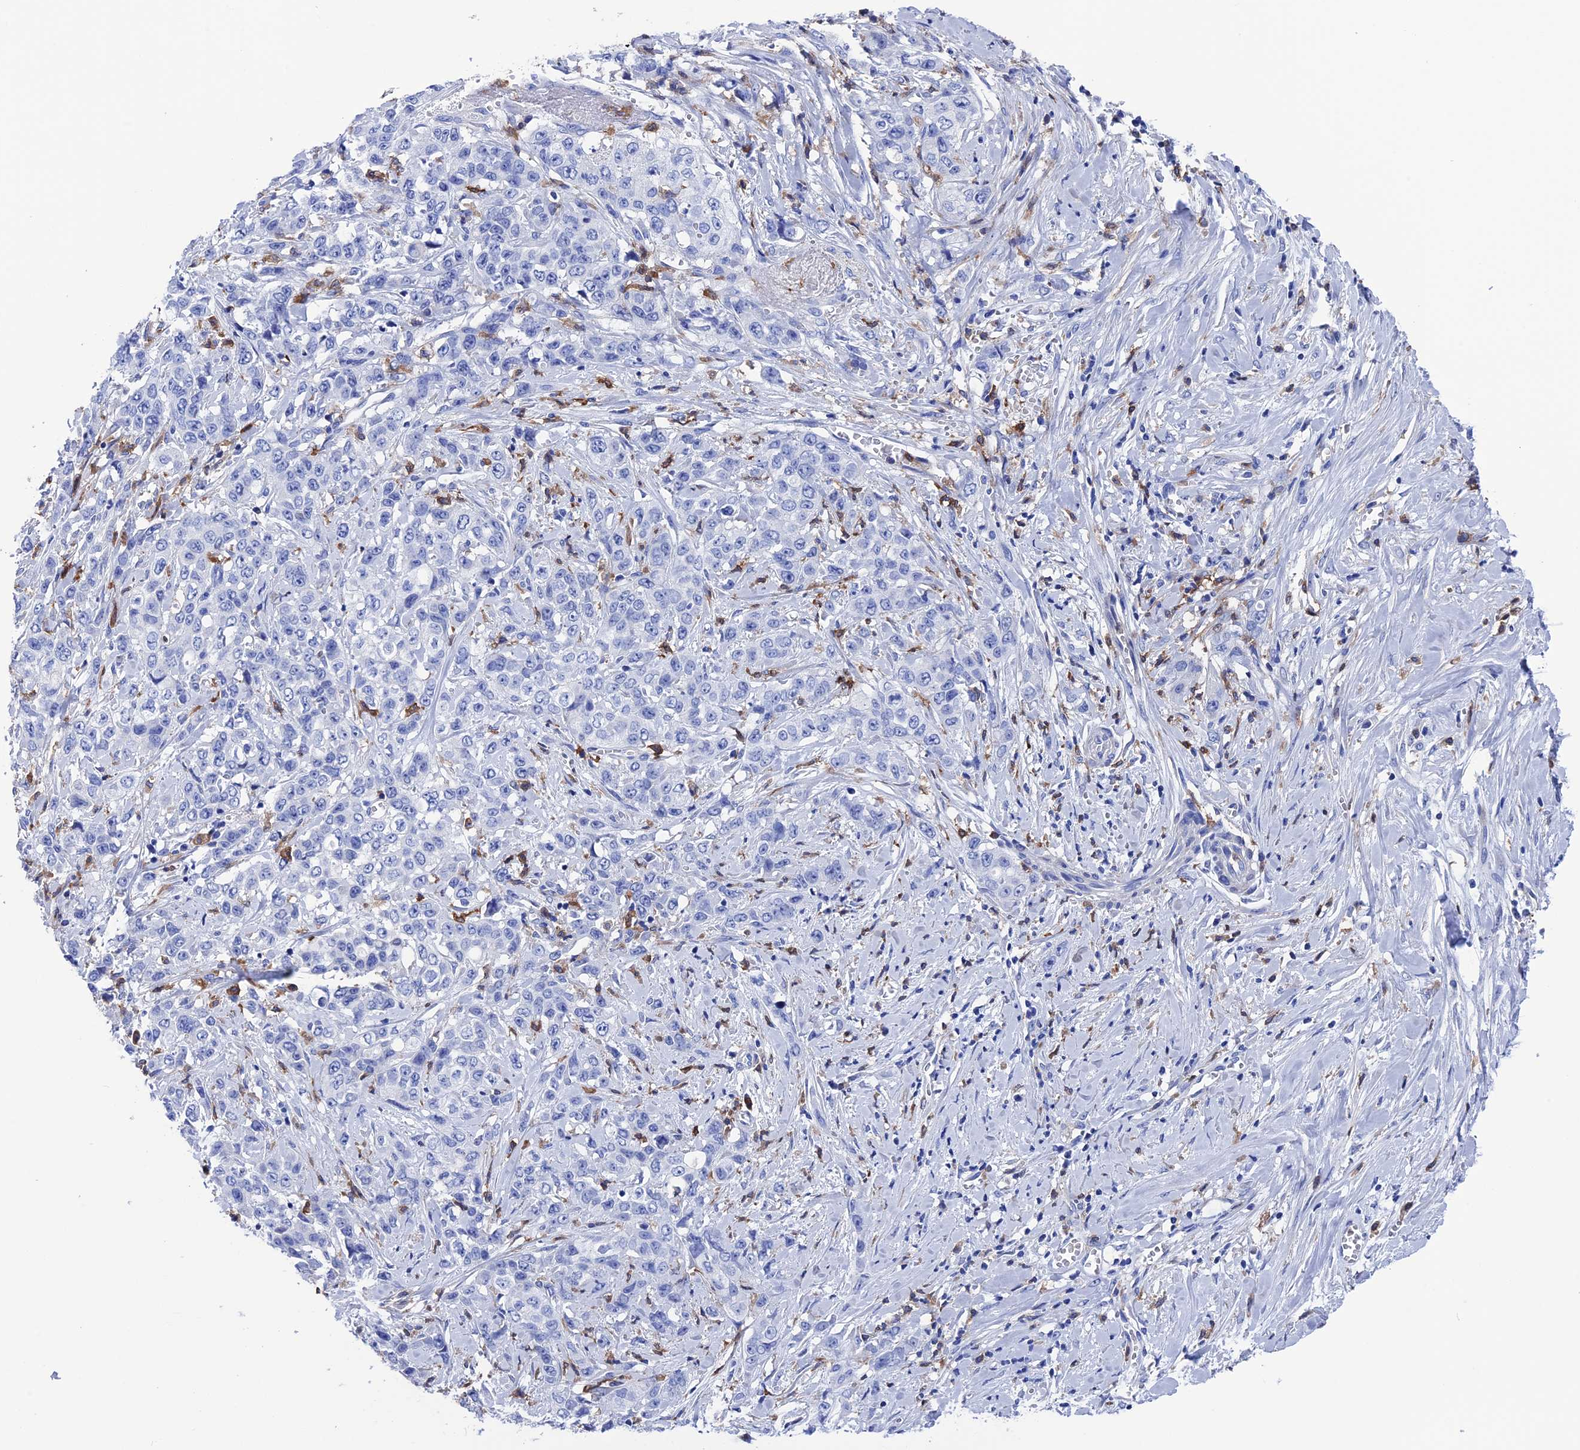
{"staining": {"intensity": "negative", "quantity": "none", "location": "none"}, "tissue": "stomach cancer", "cell_type": "Tumor cells", "image_type": "cancer", "snomed": [{"axis": "morphology", "description": "Adenocarcinoma, NOS"}, {"axis": "topography", "description": "Stomach, upper"}], "caption": "This is a histopathology image of immunohistochemistry (IHC) staining of stomach adenocarcinoma, which shows no staining in tumor cells.", "gene": "TYROBP", "patient": {"sex": "male", "age": 62}}